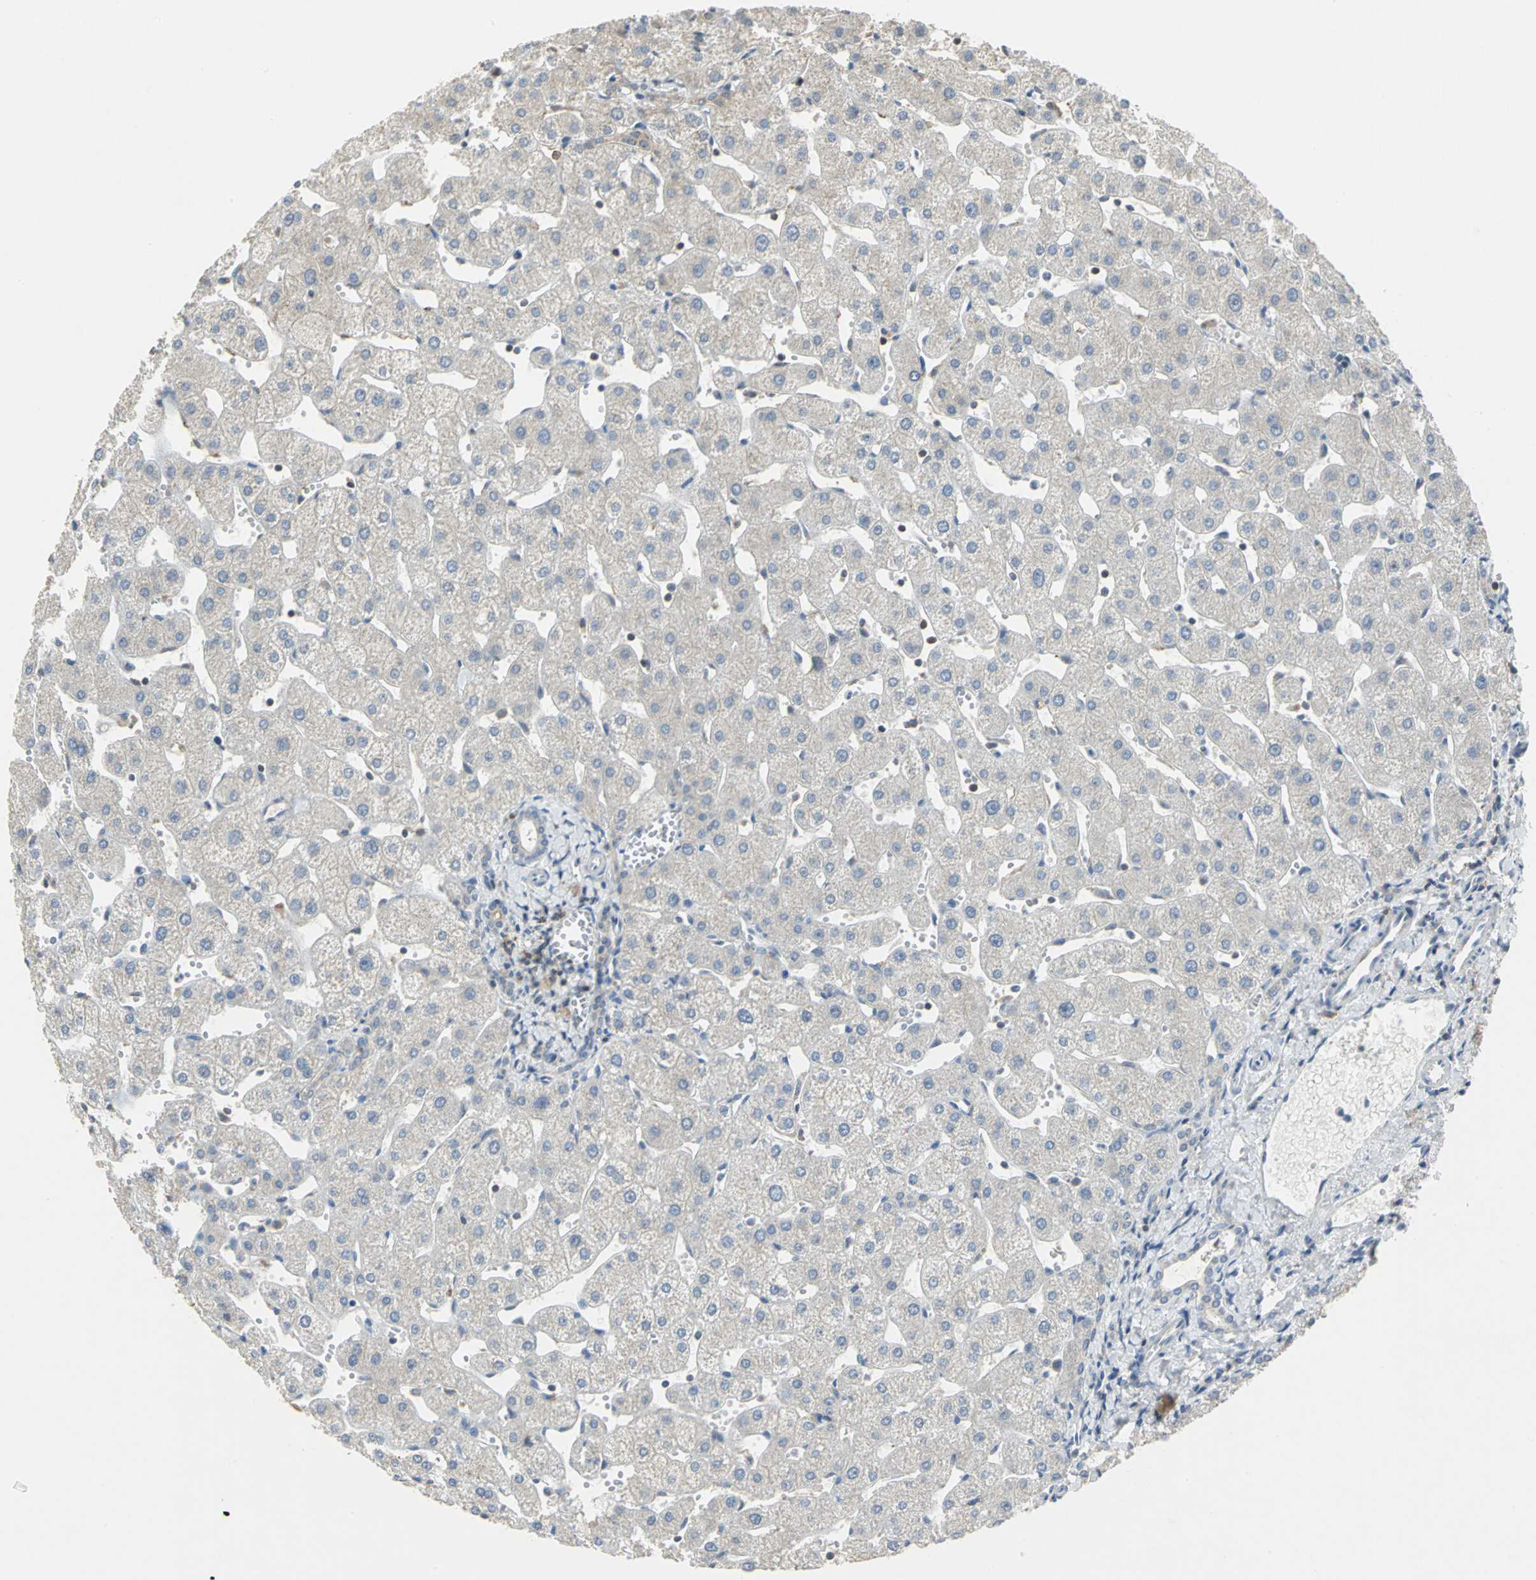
{"staining": {"intensity": "negative", "quantity": "none", "location": "none"}, "tissue": "liver", "cell_type": "Cholangiocytes", "image_type": "normal", "snomed": [{"axis": "morphology", "description": "Normal tissue, NOS"}, {"axis": "topography", "description": "Liver"}], "caption": "Immunohistochemistry (IHC) photomicrograph of normal liver stained for a protein (brown), which shows no staining in cholangiocytes. Nuclei are stained in blue.", "gene": "PPIA", "patient": {"sex": "male", "age": 67}}